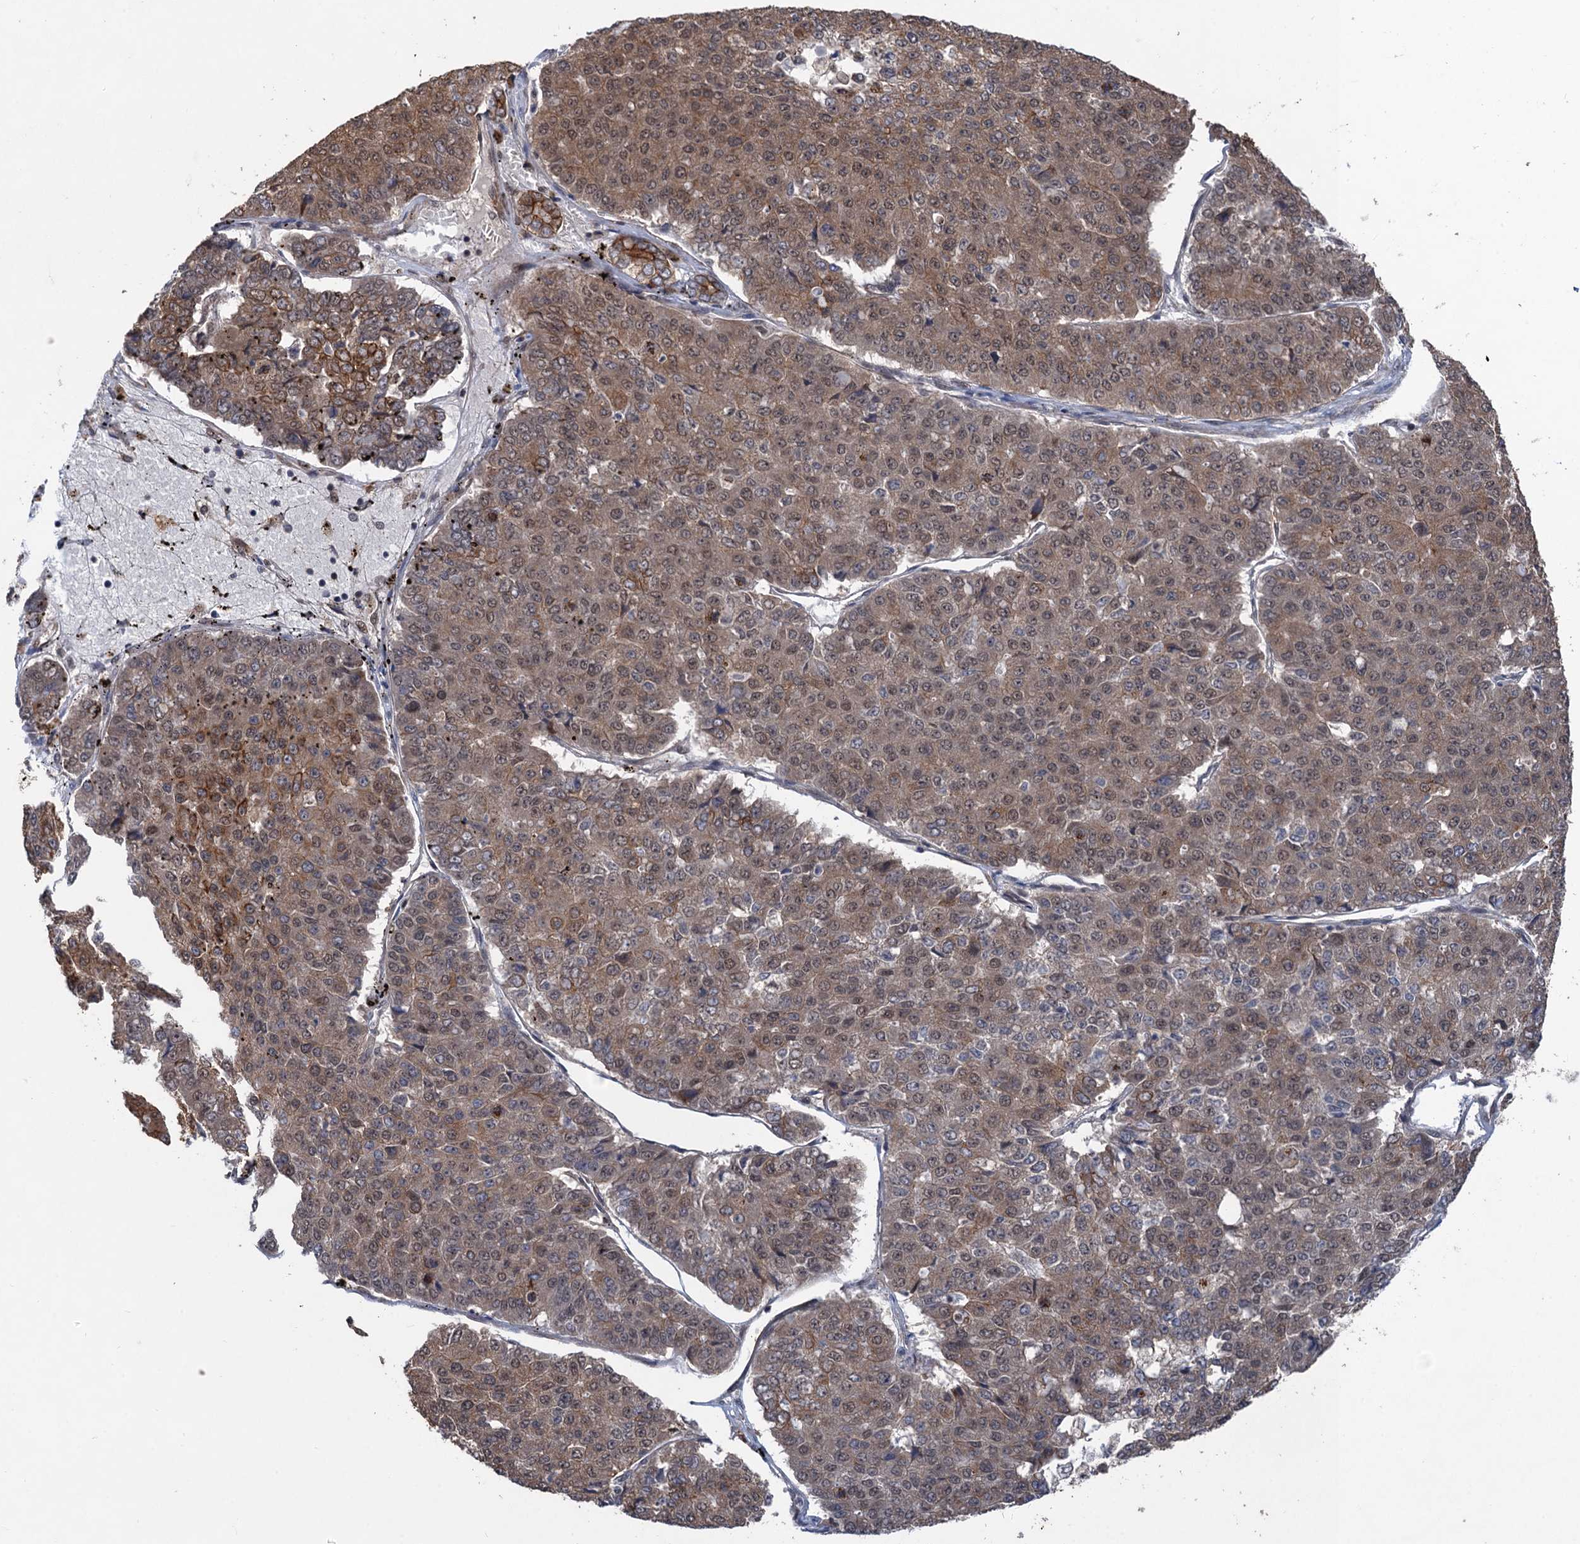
{"staining": {"intensity": "moderate", "quantity": ">75%", "location": "cytoplasmic/membranous,nuclear"}, "tissue": "pancreatic cancer", "cell_type": "Tumor cells", "image_type": "cancer", "snomed": [{"axis": "morphology", "description": "Adenocarcinoma, NOS"}, {"axis": "topography", "description": "Pancreas"}], "caption": "Immunohistochemical staining of pancreatic adenocarcinoma displays moderate cytoplasmic/membranous and nuclear protein staining in about >75% of tumor cells.", "gene": "TTC31", "patient": {"sex": "male", "age": 50}}